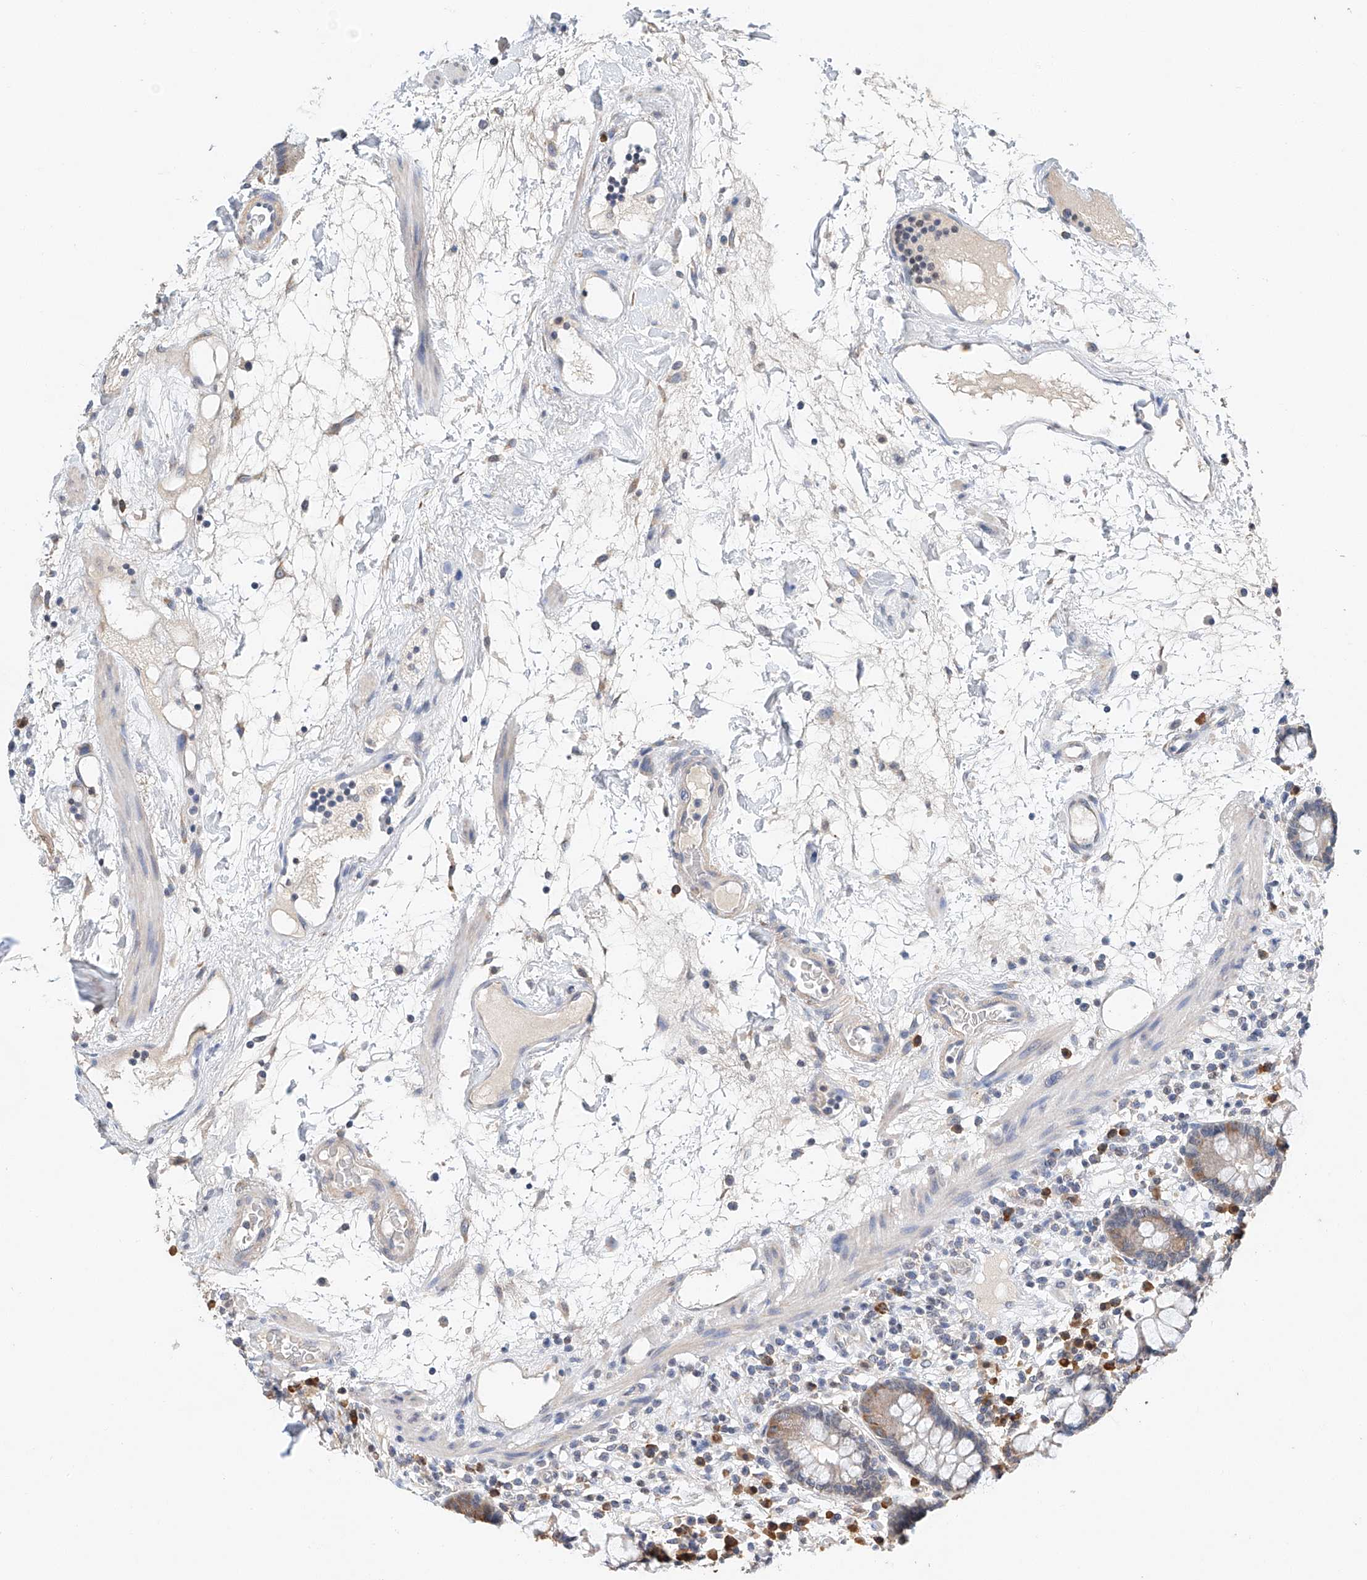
{"staining": {"intensity": "negative", "quantity": "none", "location": "none"}, "tissue": "colon", "cell_type": "Endothelial cells", "image_type": "normal", "snomed": [{"axis": "morphology", "description": "Normal tissue, NOS"}, {"axis": "topography", "description": "Colon"}], "caption": "This is a image of immunohistochemistry staining of unremarkable colon, which shows no expression in endothelial cells.", "gene": "CTDP1", "patient": {"sex": "female", "age": 79}}